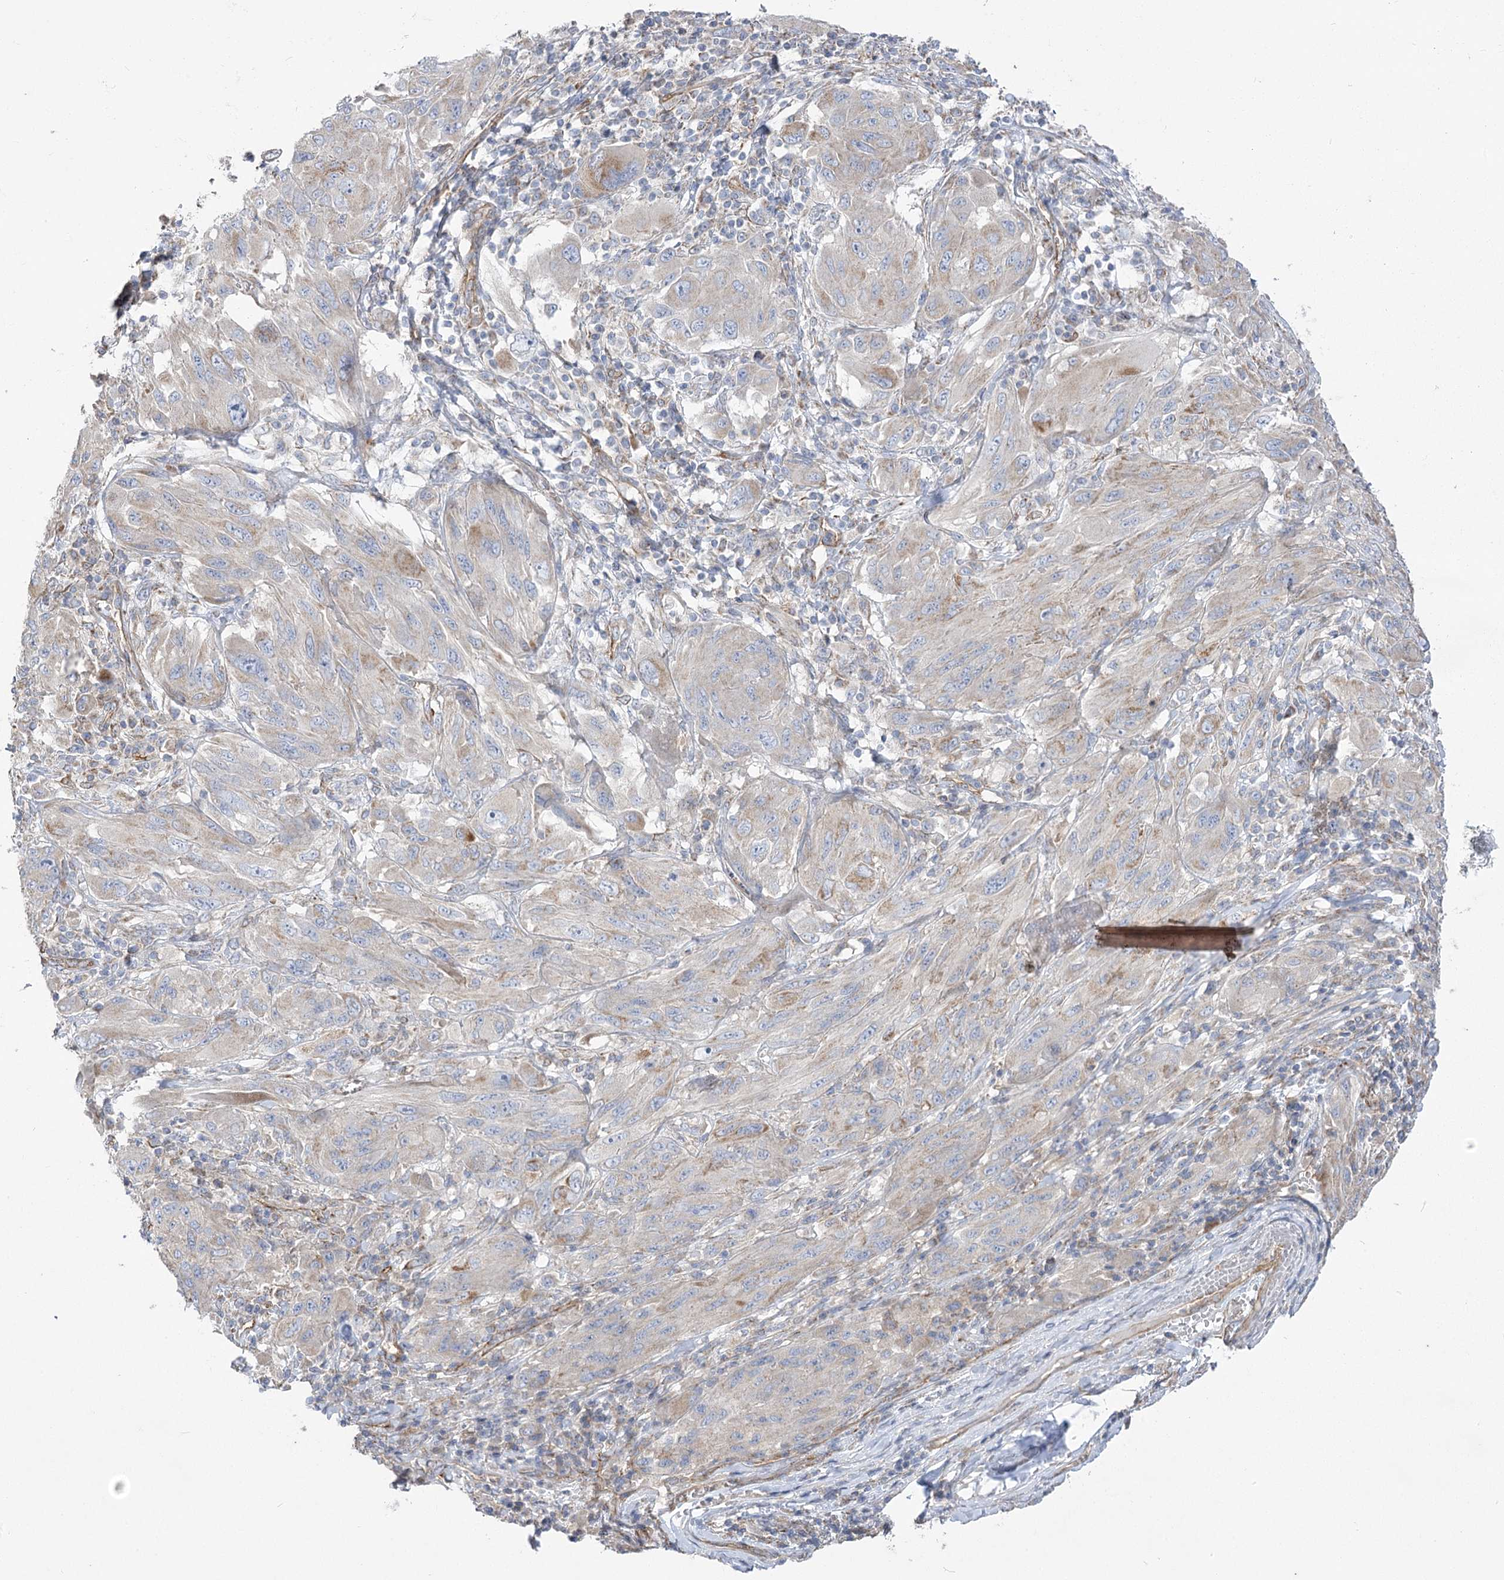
{"staining": {"intensity": "weak", "quantity": "<25%", "location": "cytoplasmic/membranous"}, "tissue": "melanoma", "cell_type": "Tumor cells", "image_type": "cancer", "snomed": [{"axis": "morphology", "description": "Malignant melanoma, NOS"}, {"axis": "topography", "description": "Skin"}], "caption": "The photomicrograph displays no staining of tumor cells in melanoma.", "gene": "RMDN2", "patient": {"sex": "female", "age": 91}}